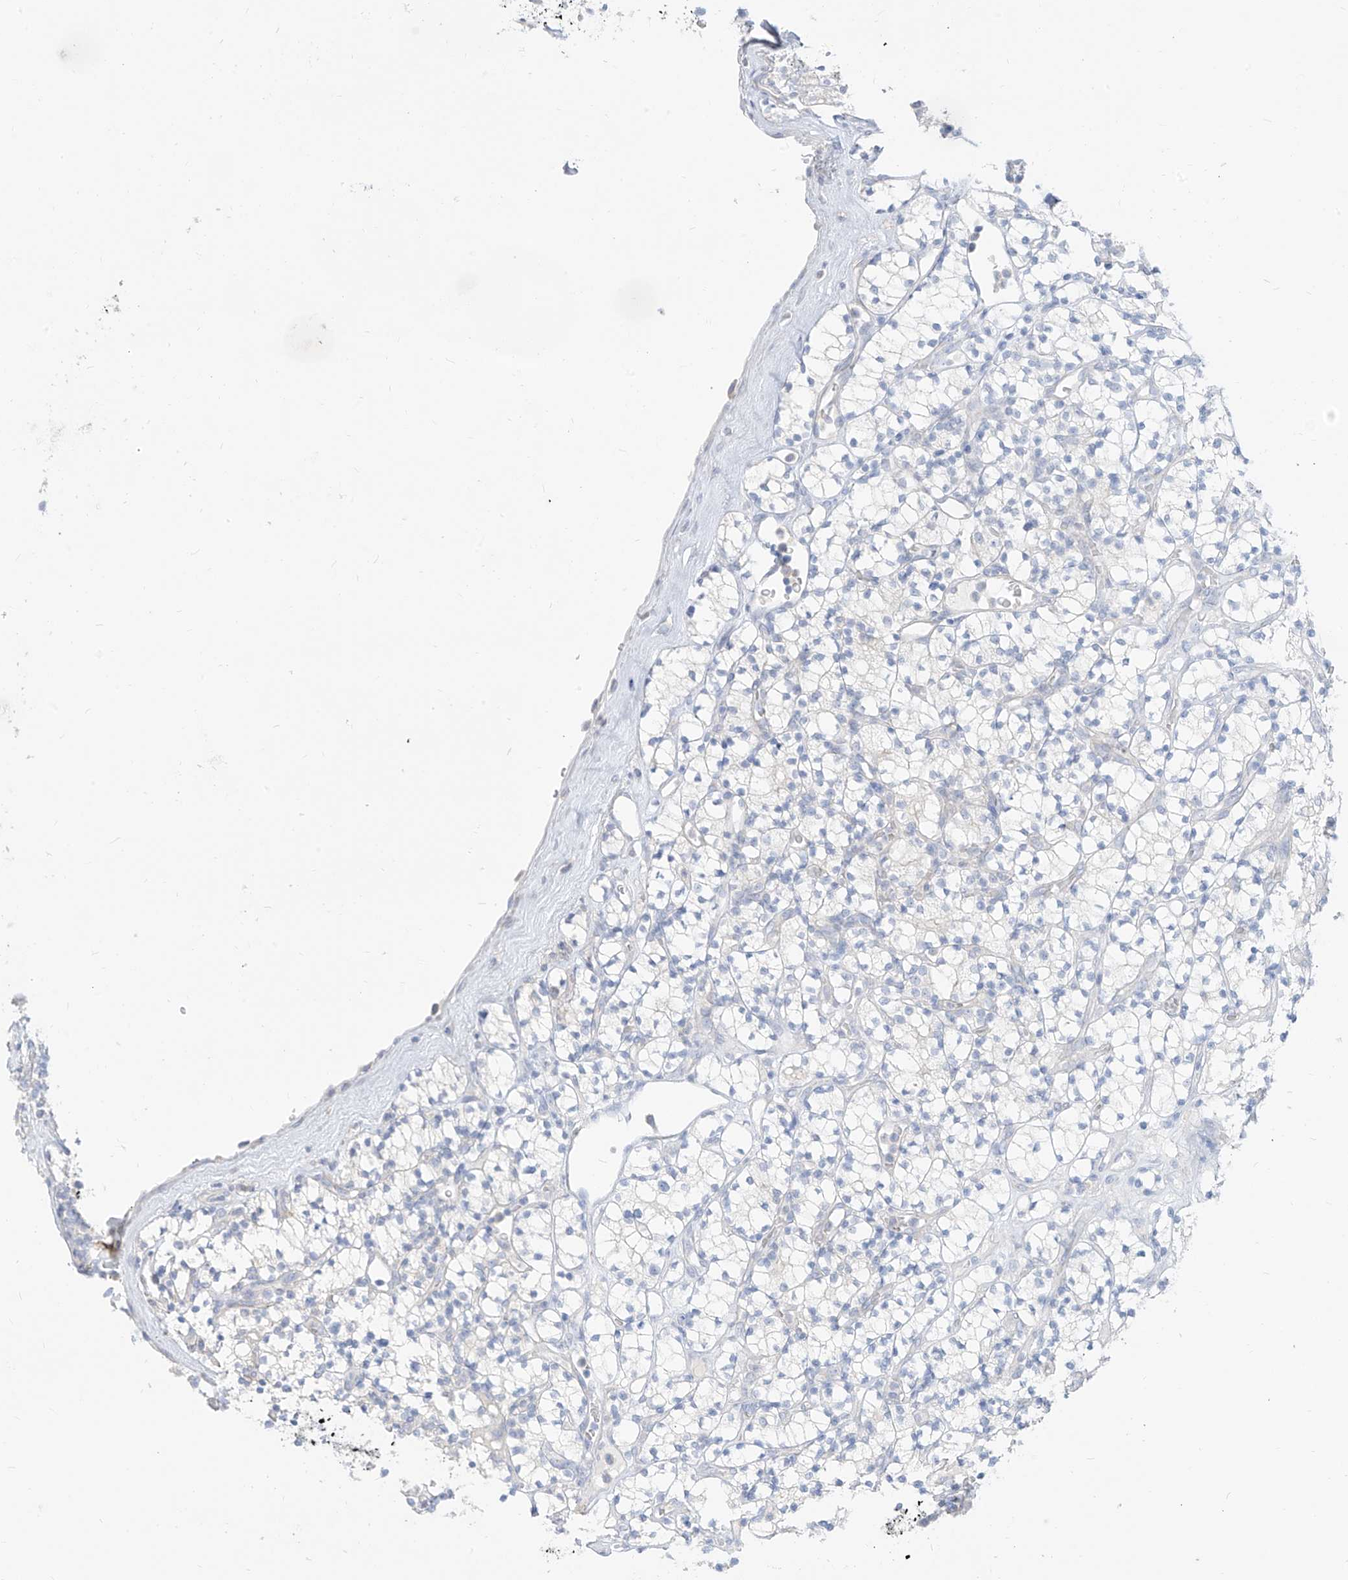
{"staining": {"intensity": "negative", "quantity": "none", "location": "none"}, "tissue": "renal cancer", "cell_type": "Tumor cells", "image_type": "cancer", "snomed": [{"axis": "morphology", "description": "Adenocarcinoma, NOS"}, {"axis": "topography", "description": "Kidney"}], "caption": "Human renal cancer (adenocarcinoma) stained for a protein using IHC reveals no expression in tumor cells.", "gene": "ARHGEF40", "patient": {"sex": "male", "age": 77}}